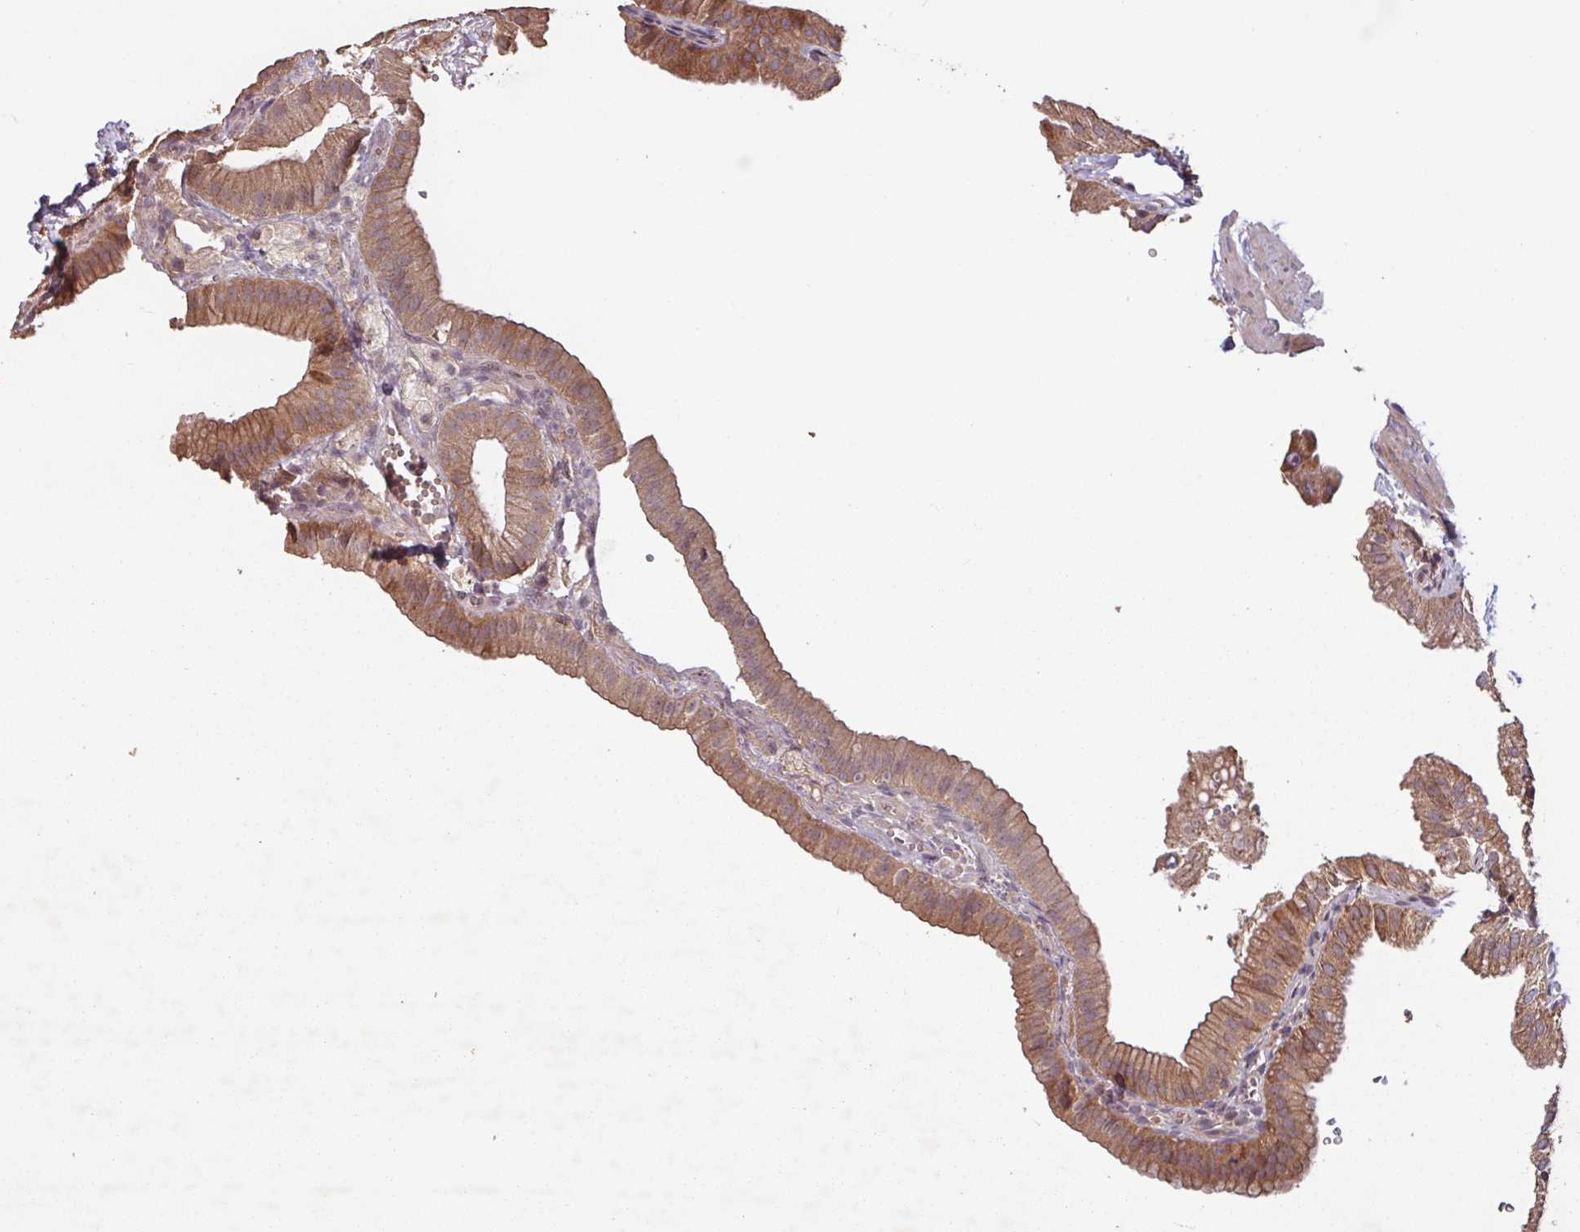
{"staining": {"intensity": "moderate", "quantity": ">75%", "location": "cytoplasmic/membranous"}, "tissue": "gallbladder", "cell_type": "Glandular cells", "image_type": "normal", "snomed": [{"axis": "morphology", "description": "Normal tissue, NOS"}, {"axis": "topography", "description": "Gallbladder"}], "caption": "Immunohistochemistry of normal human gallbladder reveals medium levels of moderate cytoplasmic/membranous positivity in approximately >75% of glandular cells. The staining was performed using DAB to visualize the protein expression in brown, while the nuclei were stained in blue with hematoxylin (Magnification: 20x).", "gene": "TMEM88", "patient": {"sex": "female", "age": 61}}